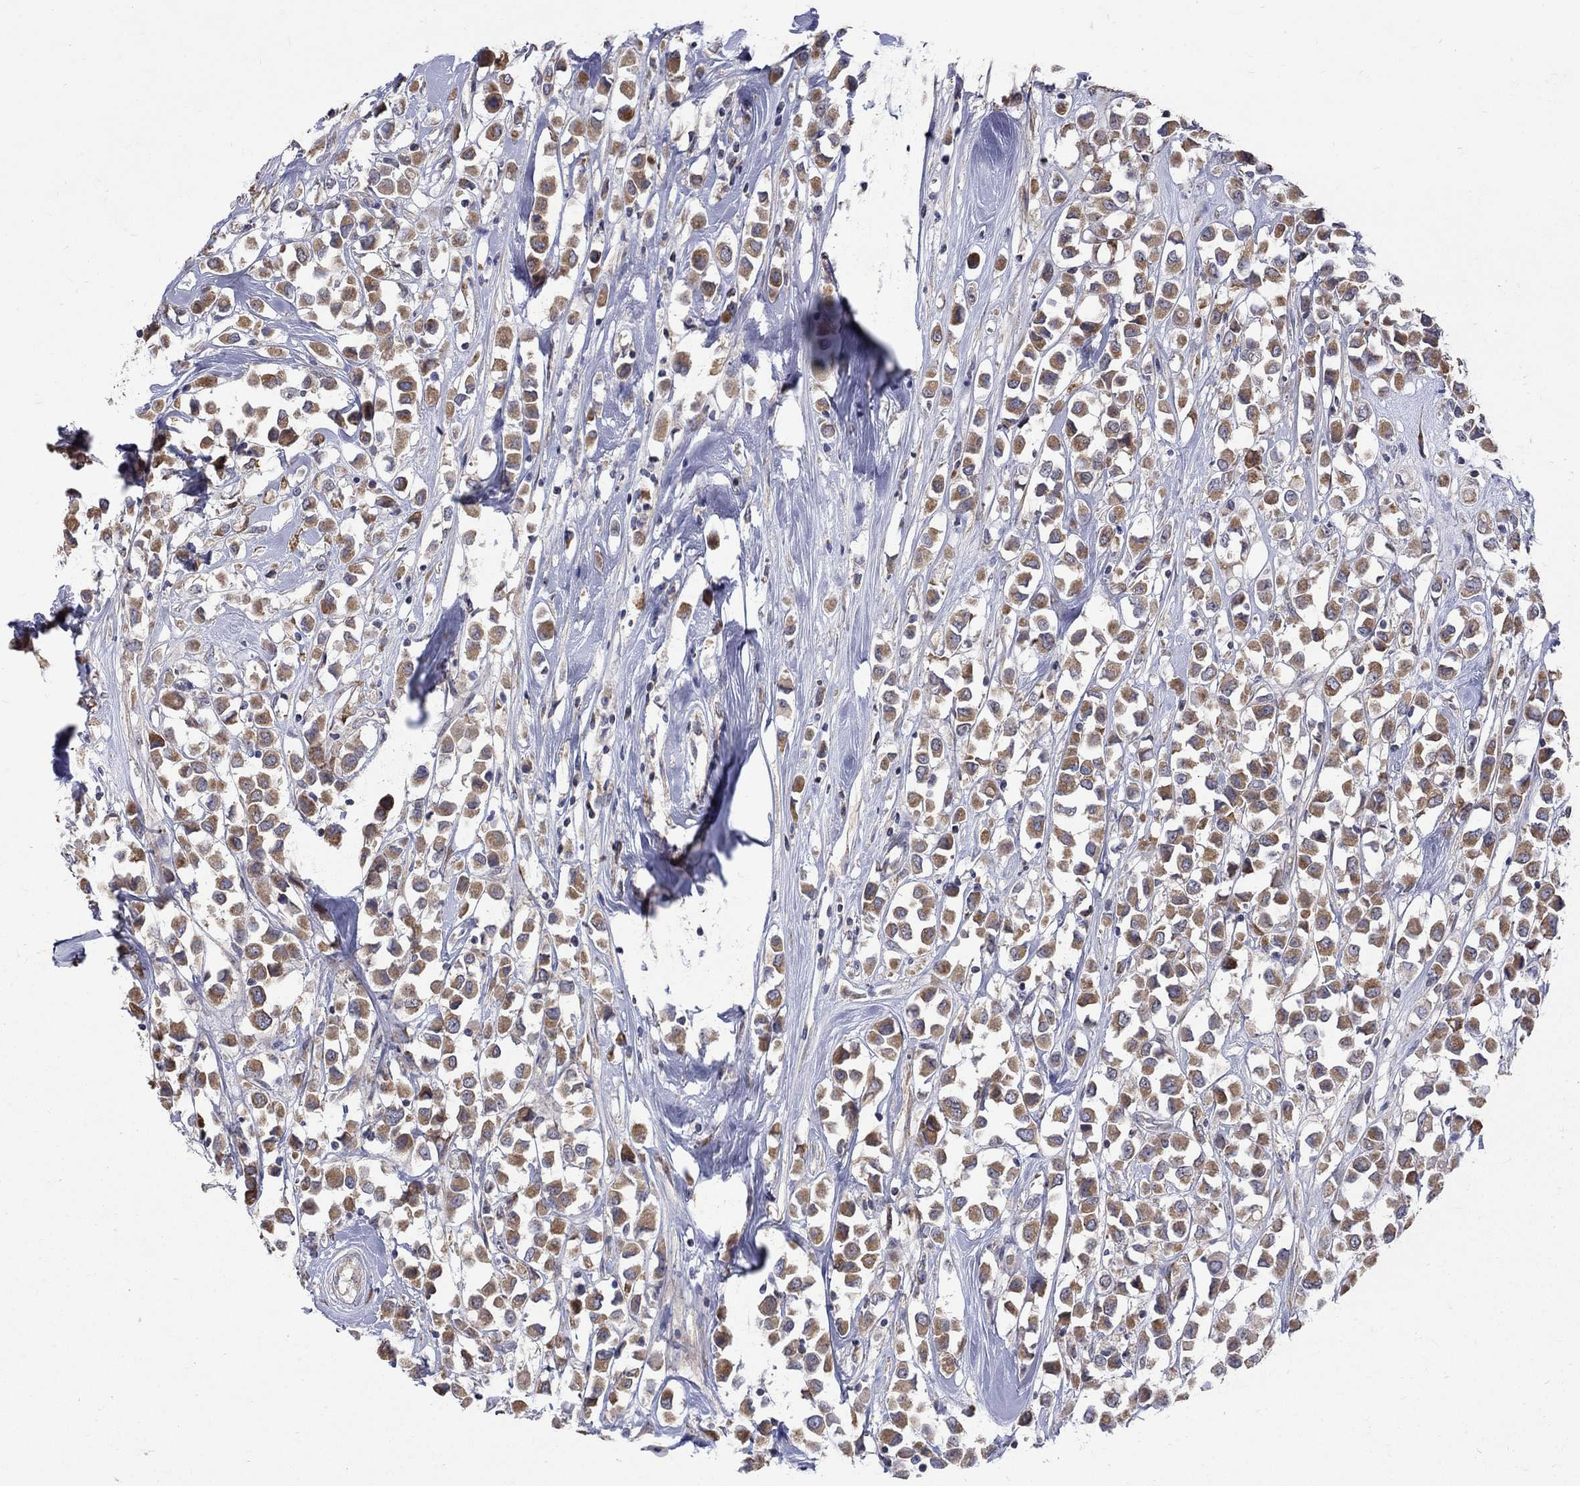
{"staining": {"intensity": "moderate", "quantity": ">75%", "location": "cytoplasmic/membranous"}, "tissue": "breast cancer", "cell_type": "Tumor cells", "image_type": "cancer", "snomed": [{"axis": "morphology", "description": "Duct carcinoma"}, {"axis": "topography", "description": "Breast"}], "caption": "Moderate cytoplasmic/membranous positivity for a protein is identified in approximately >75% of tumor cells of intraductal carcinoma (breast) using IHC.", "gene": "SH2B1", "patient": {"sex": "female", "age": 61}}